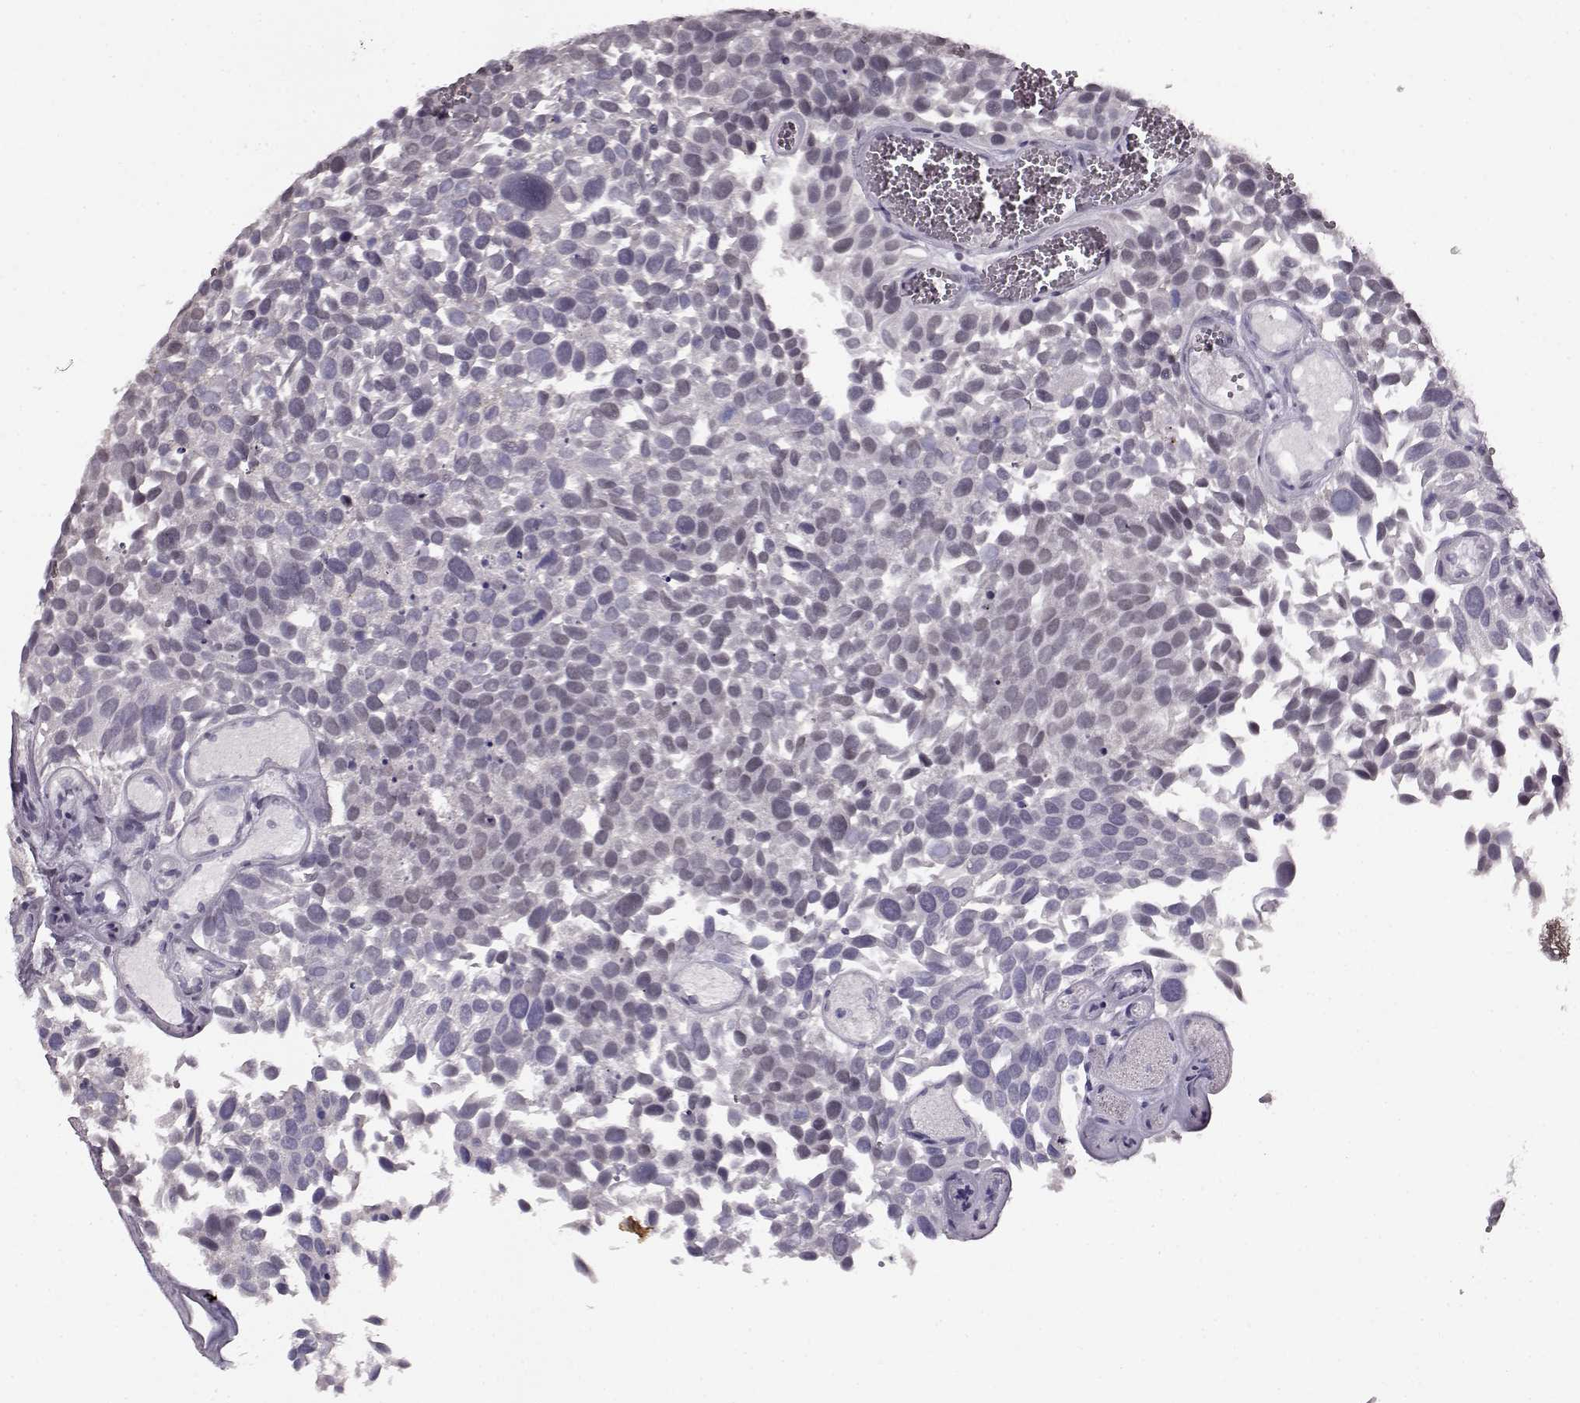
{"staining": {"intensity": "negative", "quantity": "none", "location": "none"}, "tissue": "urothelial cancer", "cell_type": "Tumor cells", "image_type": "cancer", "snomed": [{"axis": "morphology", "description": "Urothelial carcinoma, Low grade"}, {"axis": "topography", "description": "Urinary bladder"}], "caption": "Tumor cells show no significant protein staining in urothelial cancer. (DAB (3,3'-diaminobenzidine) immunohistochemistry (IHC) visualized using brightfield microscopy, high magnification).", "gene": "RP1L1", "patient": {"sex": "female", "age": 69}}